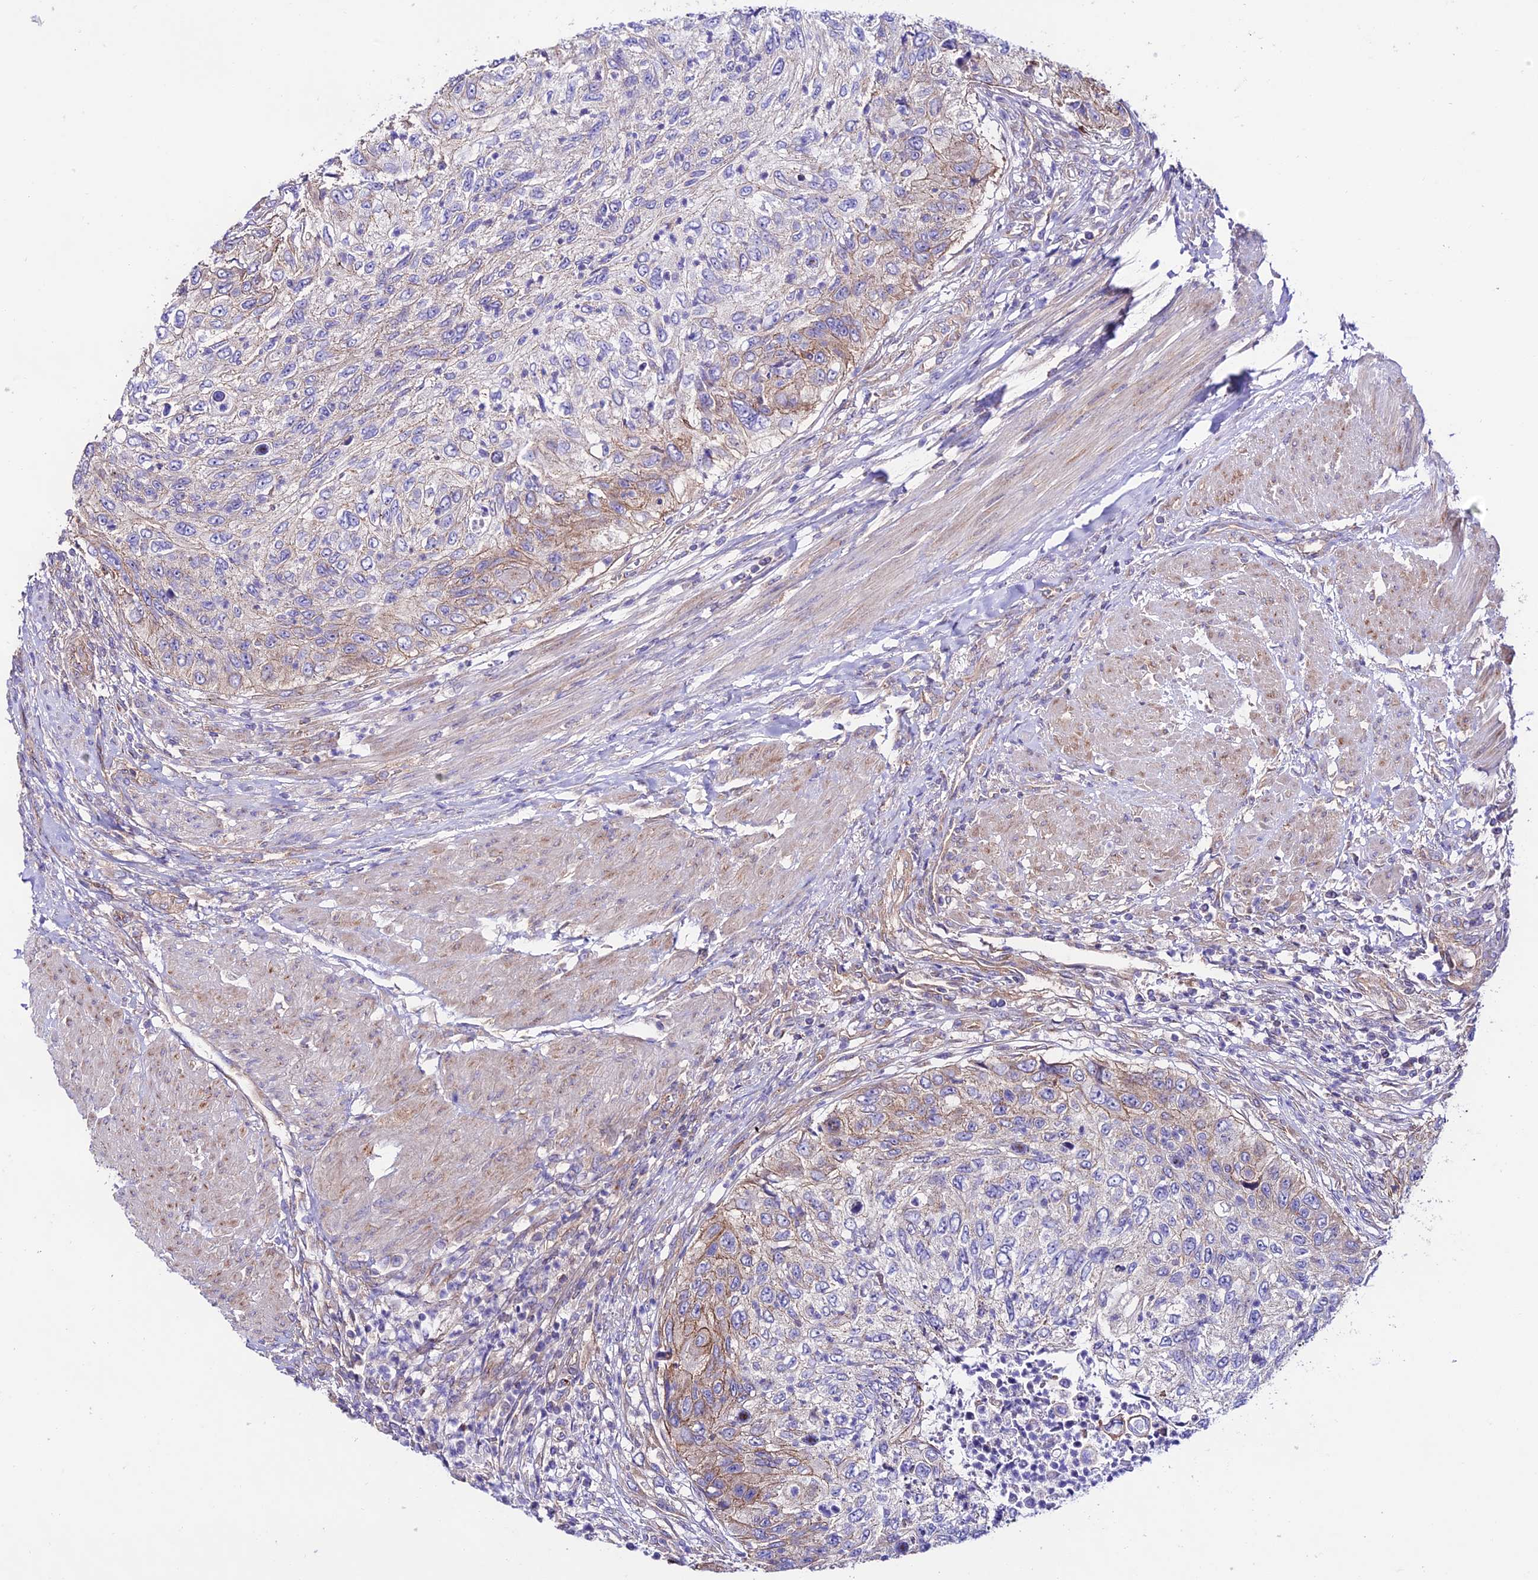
{"staining": {"intensity": "moderate", "quantity": "<25%", "location": "cytoplasmic/membranous"}, "tissue": "urothelial cancer", "cell_type": "Tumor cells", "image_type": "cancer", "snomed": [{"axis": "morphology", "description": "Urothelial carcinoma, High grade"}, {"axis": "topography", "description": "Urinary bladder"}], "caption": "There is low levels of moderate cytoplasmic/membranous staining in tumor cells of urothelial cancer, as demonstrated by immunohistochemical staining (brown color).", "gene": "LACTB2", "patient": {"sex": "female", "age": 60}}